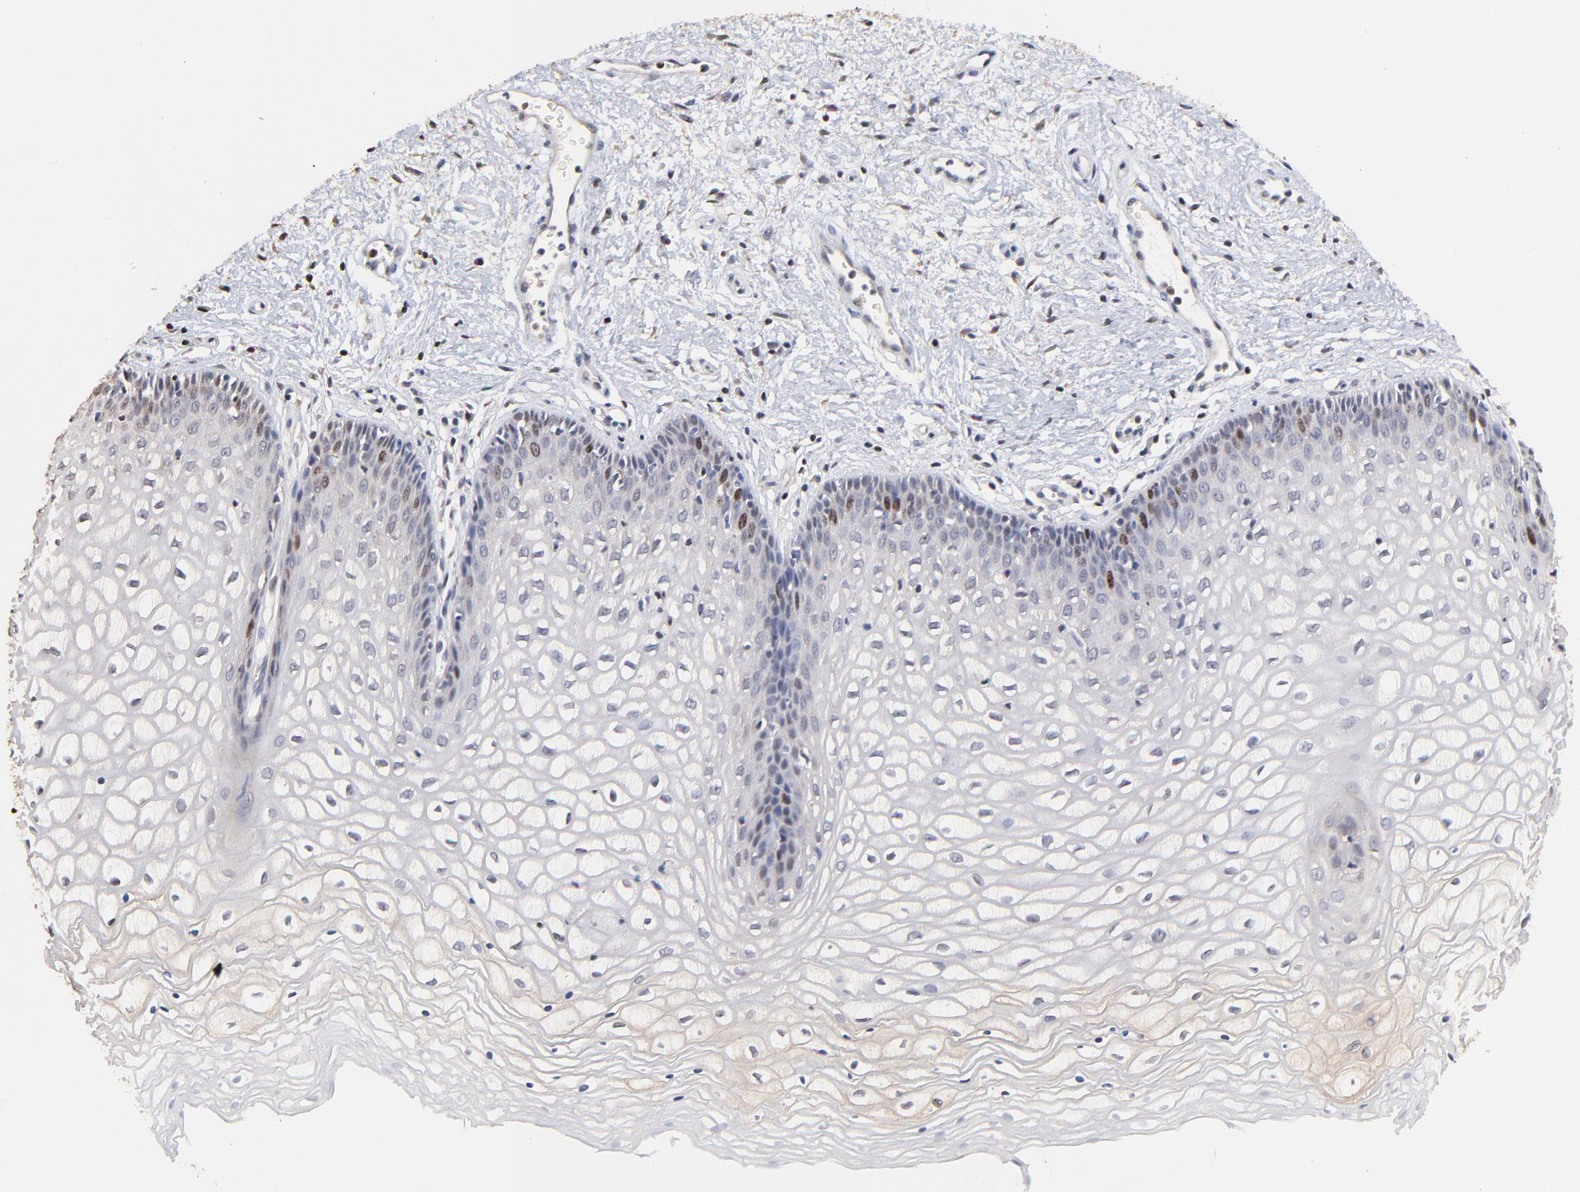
{"staining": {"intensity": "moderate", "quantity": "<25%", "location": "nuclear"}, "tissue": "vagina", "cell_type": "Squamous epithelial cells", "image_type": "normal", "snomed": [{"axis": "morphology", "description": "Normal tissue, NOS"}, {"axis": "topography", "description": "Vagina"}], "caption": "Immunohistochemical staining of unremarkable human vagina exhibits <25% levels of moderate nuclear protein staining in about <25% of squamous epithelial cells. The staining is performed using DAB (3,3'-diaminobenzidine) brown chromogen to label protein expression. The nuclei are counter-stained blue using hematoxylin.", "gene": "BIRC5", "patient": {"sex": "female", "age": 34}}